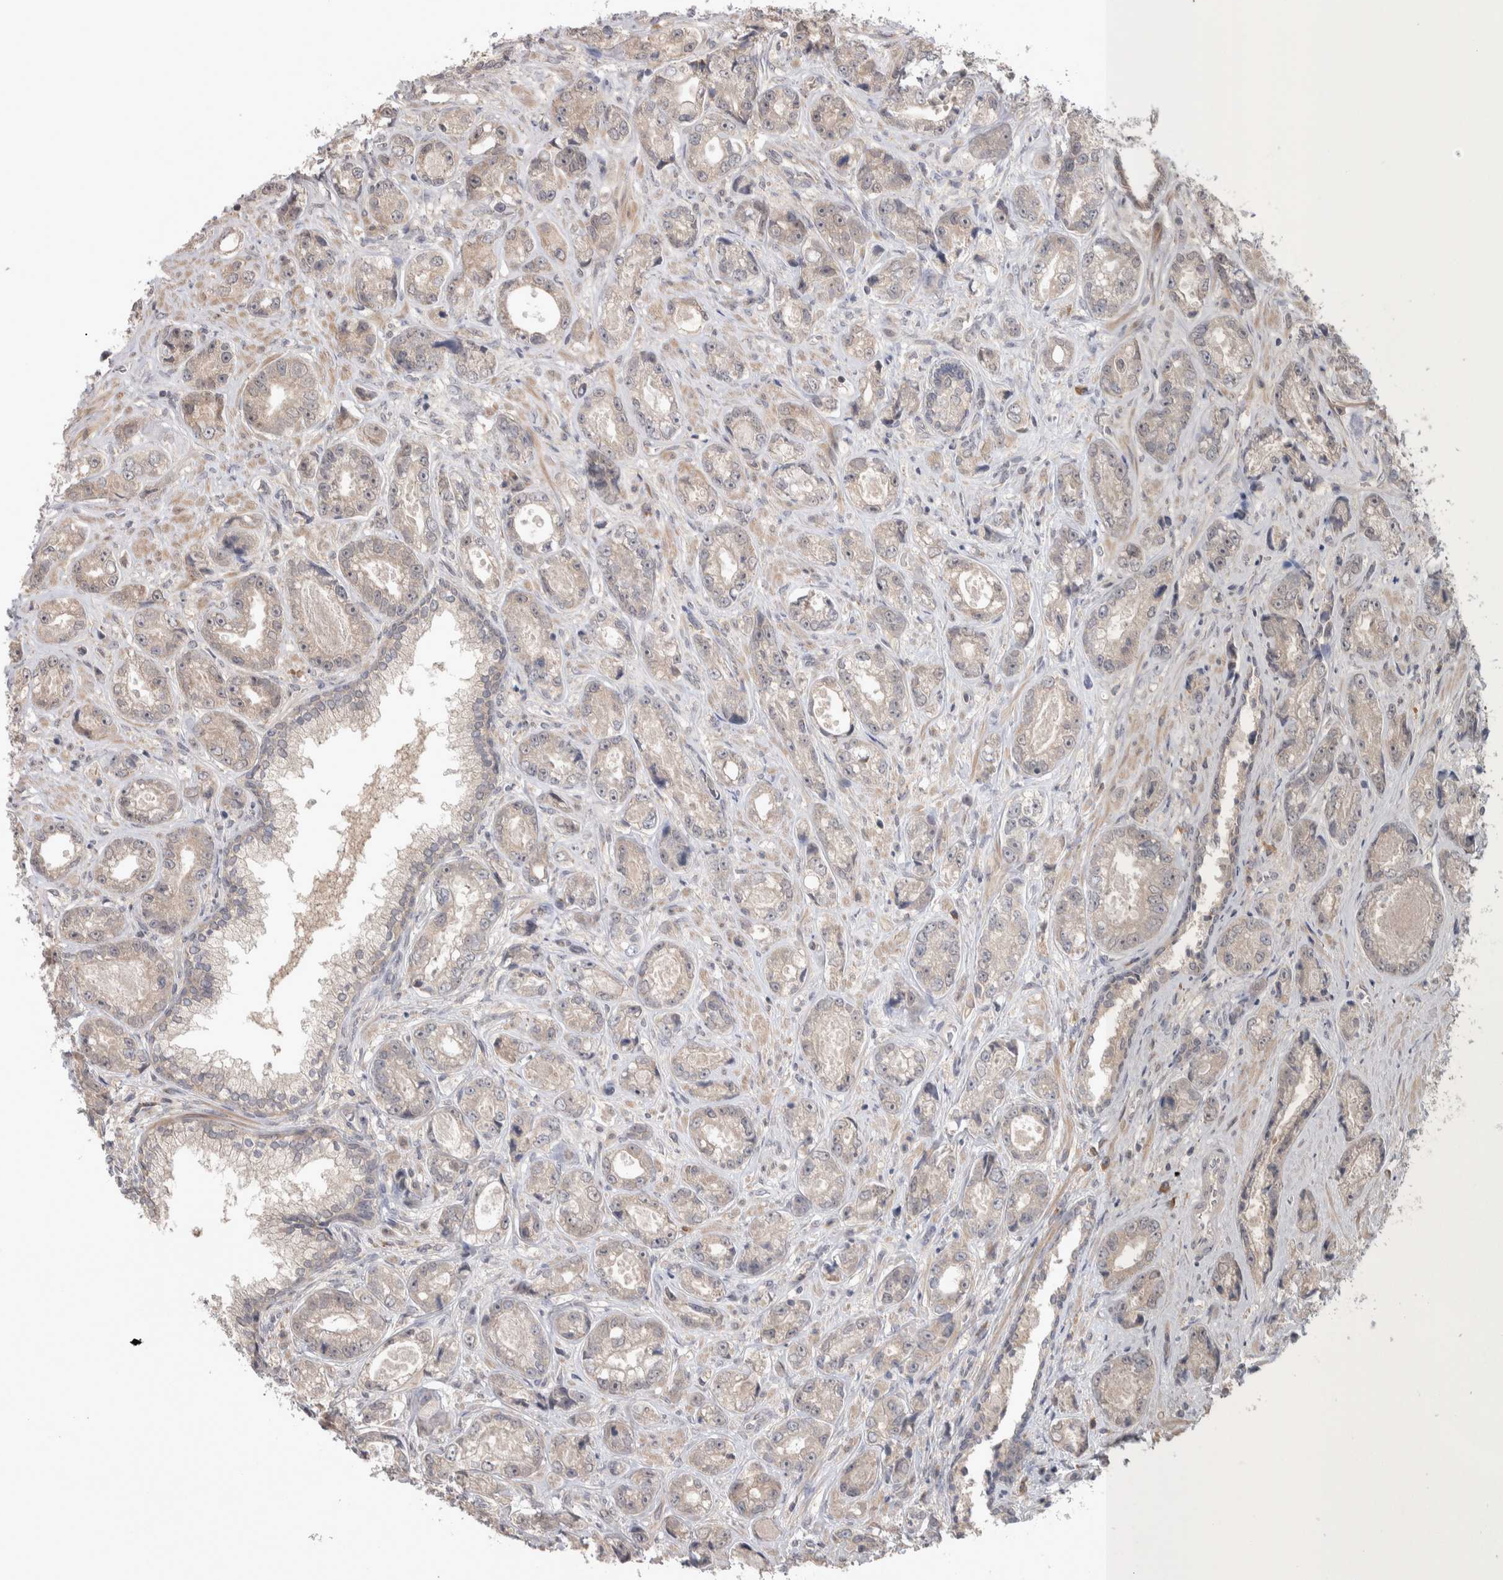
{"staining": {"intensity": "weak", "quantity": "<25%", "location": "cytoplasmic/membranous"}, "tissue": "prostate cancer", "cell_type": "Tumor cells", "image_type": "cancer", "snomed": [{"axis": "morphology", "description": "Adenocarcinoma, High grade"}, {"axis": "topography", "description": "Prostate"}], "caption": "The immunohistochemistry (IHC) image has no significant staining in tumor cells of prostate cancer tissue. (Brightfield microscopy of DAB (3,3'-diaminobenzidine) immunohistochemistry (IHC) at high magnification).", "gene": "CUL2", "patient": {"sex": "male", "age": 61}}